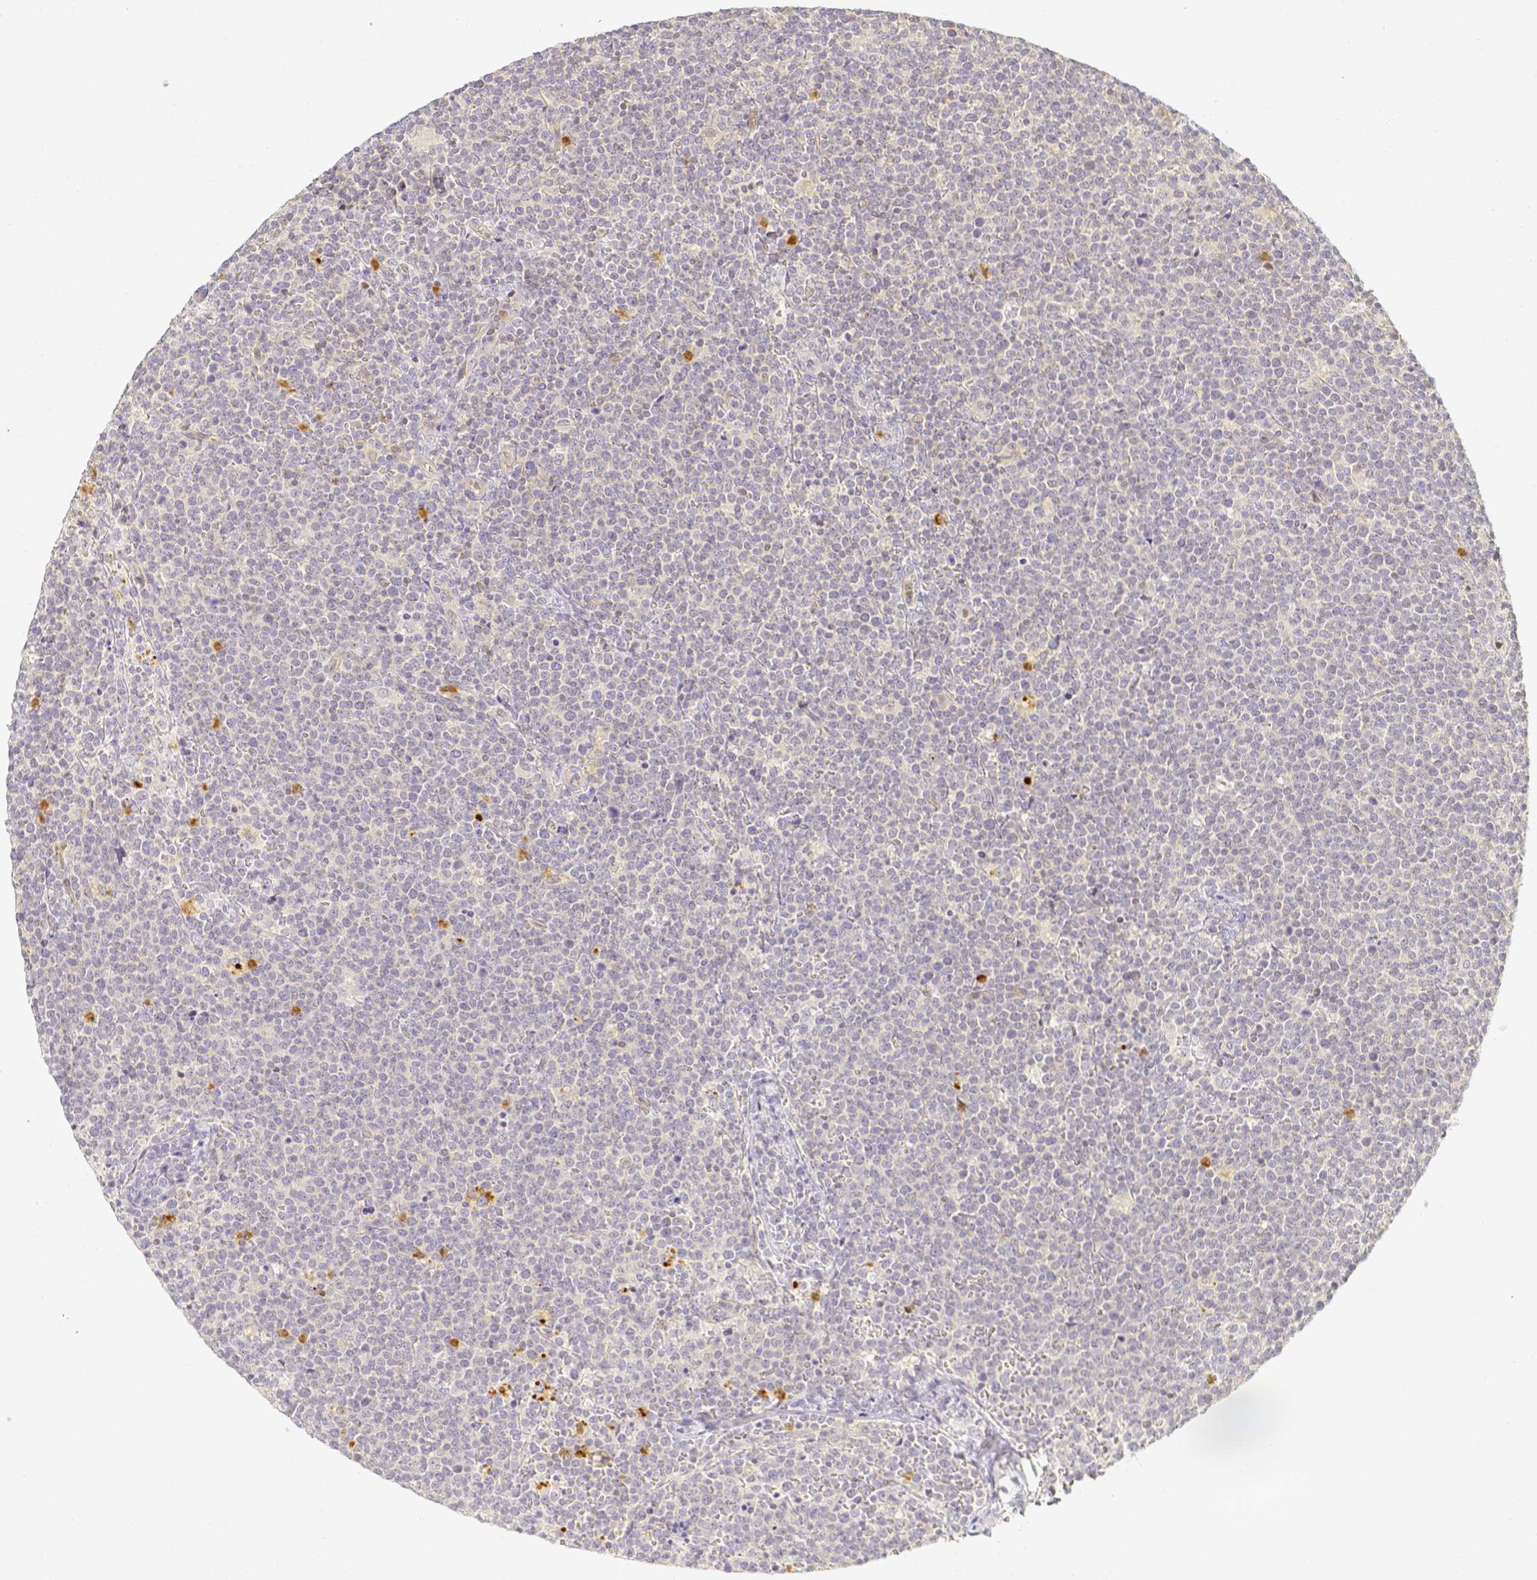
{"staining": {"intensity": "negative", "quantity": "none", "location": "none"}, "tissue": "lymphoma", "cell_type": "Tumor cells", "image_type": "cancer", "snomed": [{"axis": "morphology", "description": "Malignant lymphoma, non-Hodgkin's type, High grade"}, {"axis": "topography", "description": "Lymph node"}], "caption": "Human lymphoma stained for a protein using IHC reveals no positivity in tumor cells.", "gene": "KCNH1", "patient": {"sex": "male", "age": 61}}